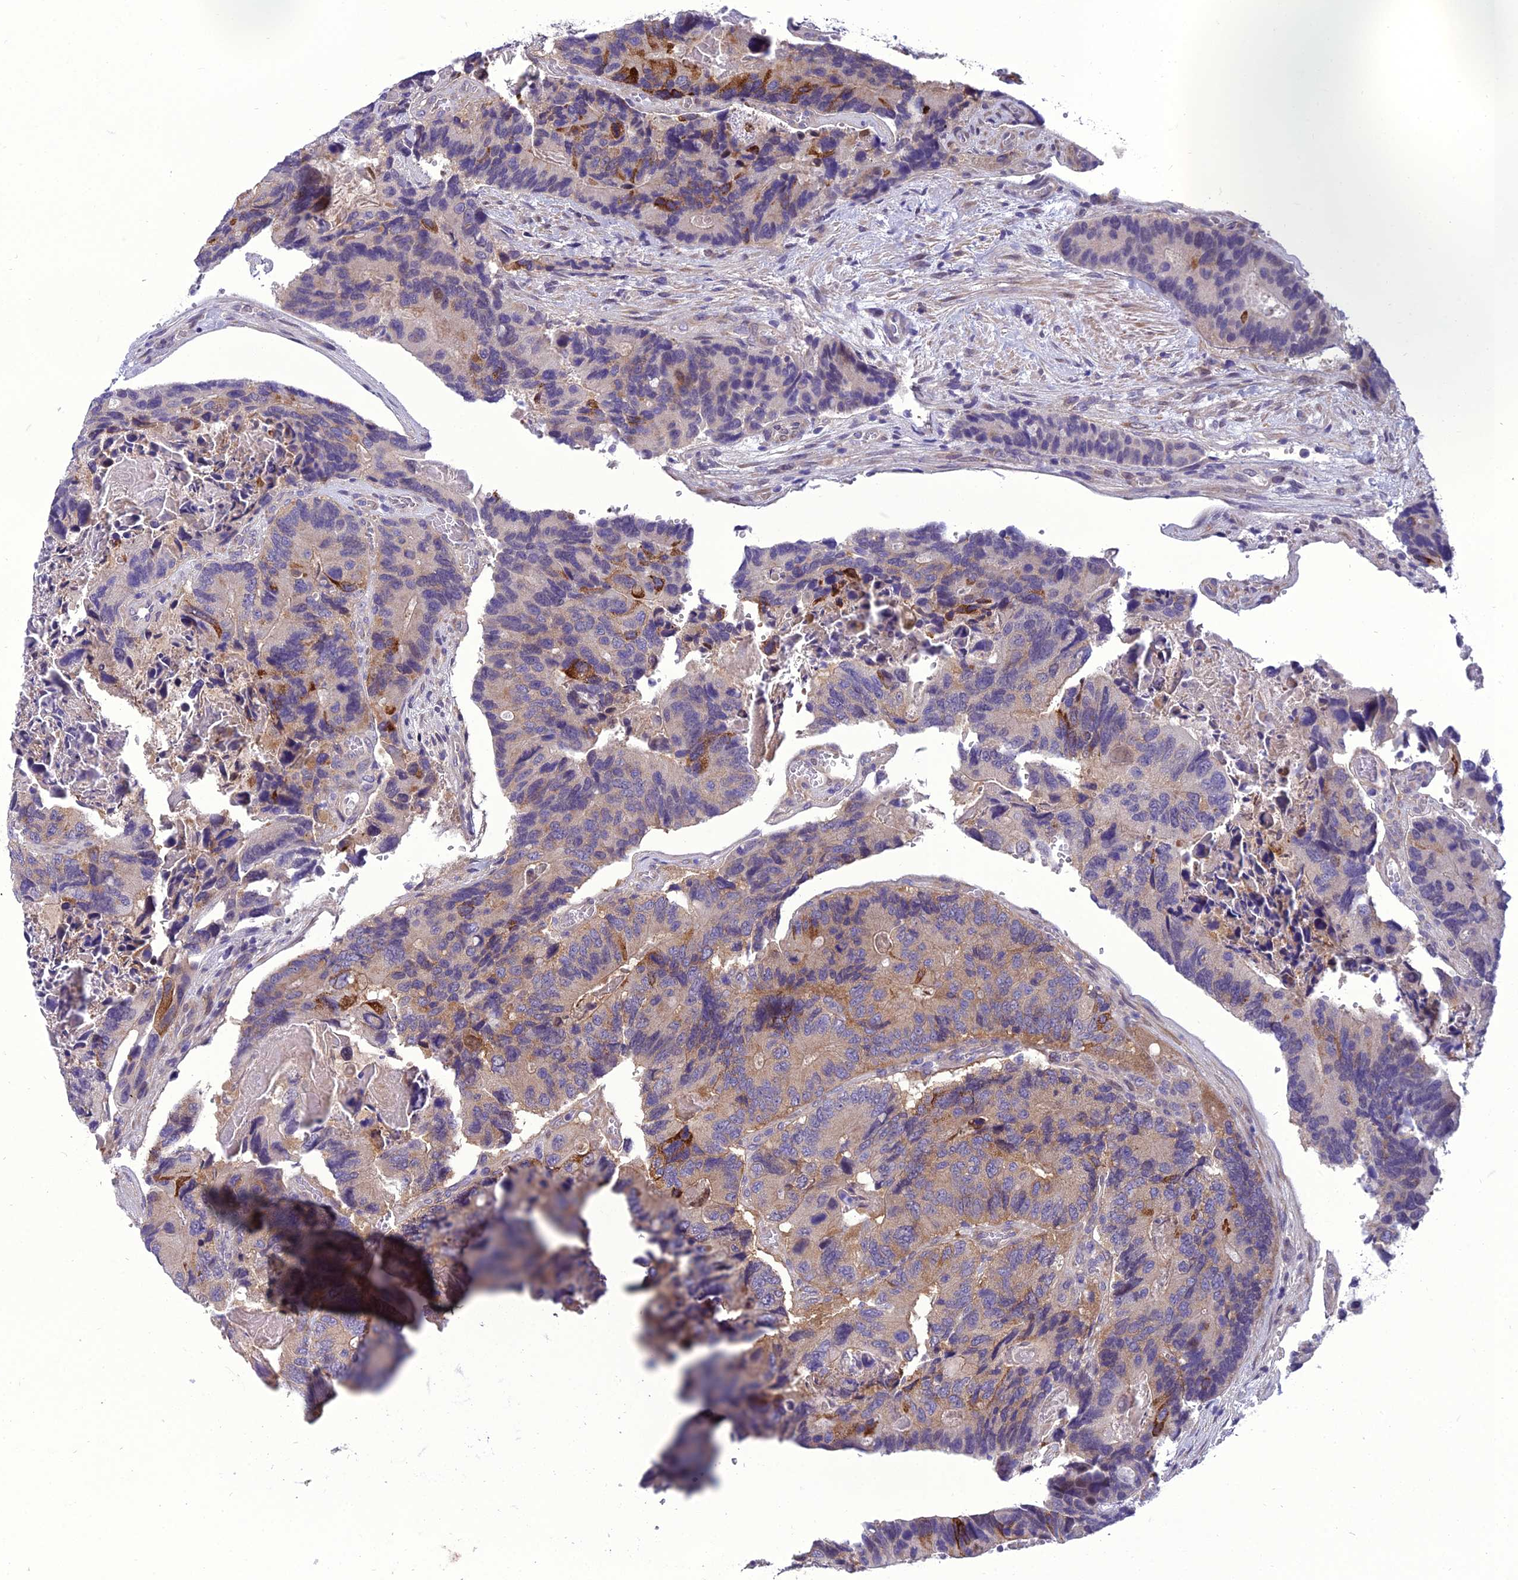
{"staining": {"intensity": "weak", "quantity": "25%-75%", "location": "cytoplasmic/membranous"}, "tissue": "colorectal cancer", "cell_type": "Tumor cells", "image_type": "cancer", "snomed": [{"axis": "morphology", "description": "Adenocarcinoma, NOS"}, {"axis": "topography", "description": "Colon"}], "caption": "Tumor cells display low levels of weak cytoplasmic/membranous positivity in about 25%-75% of cells in colorectal adenocarcinoma. (brown staining indicates protein expression, while blue staining denotes nuclei).", "gene": "GAB4", "patient": {"sex": "male", "age": 84}}